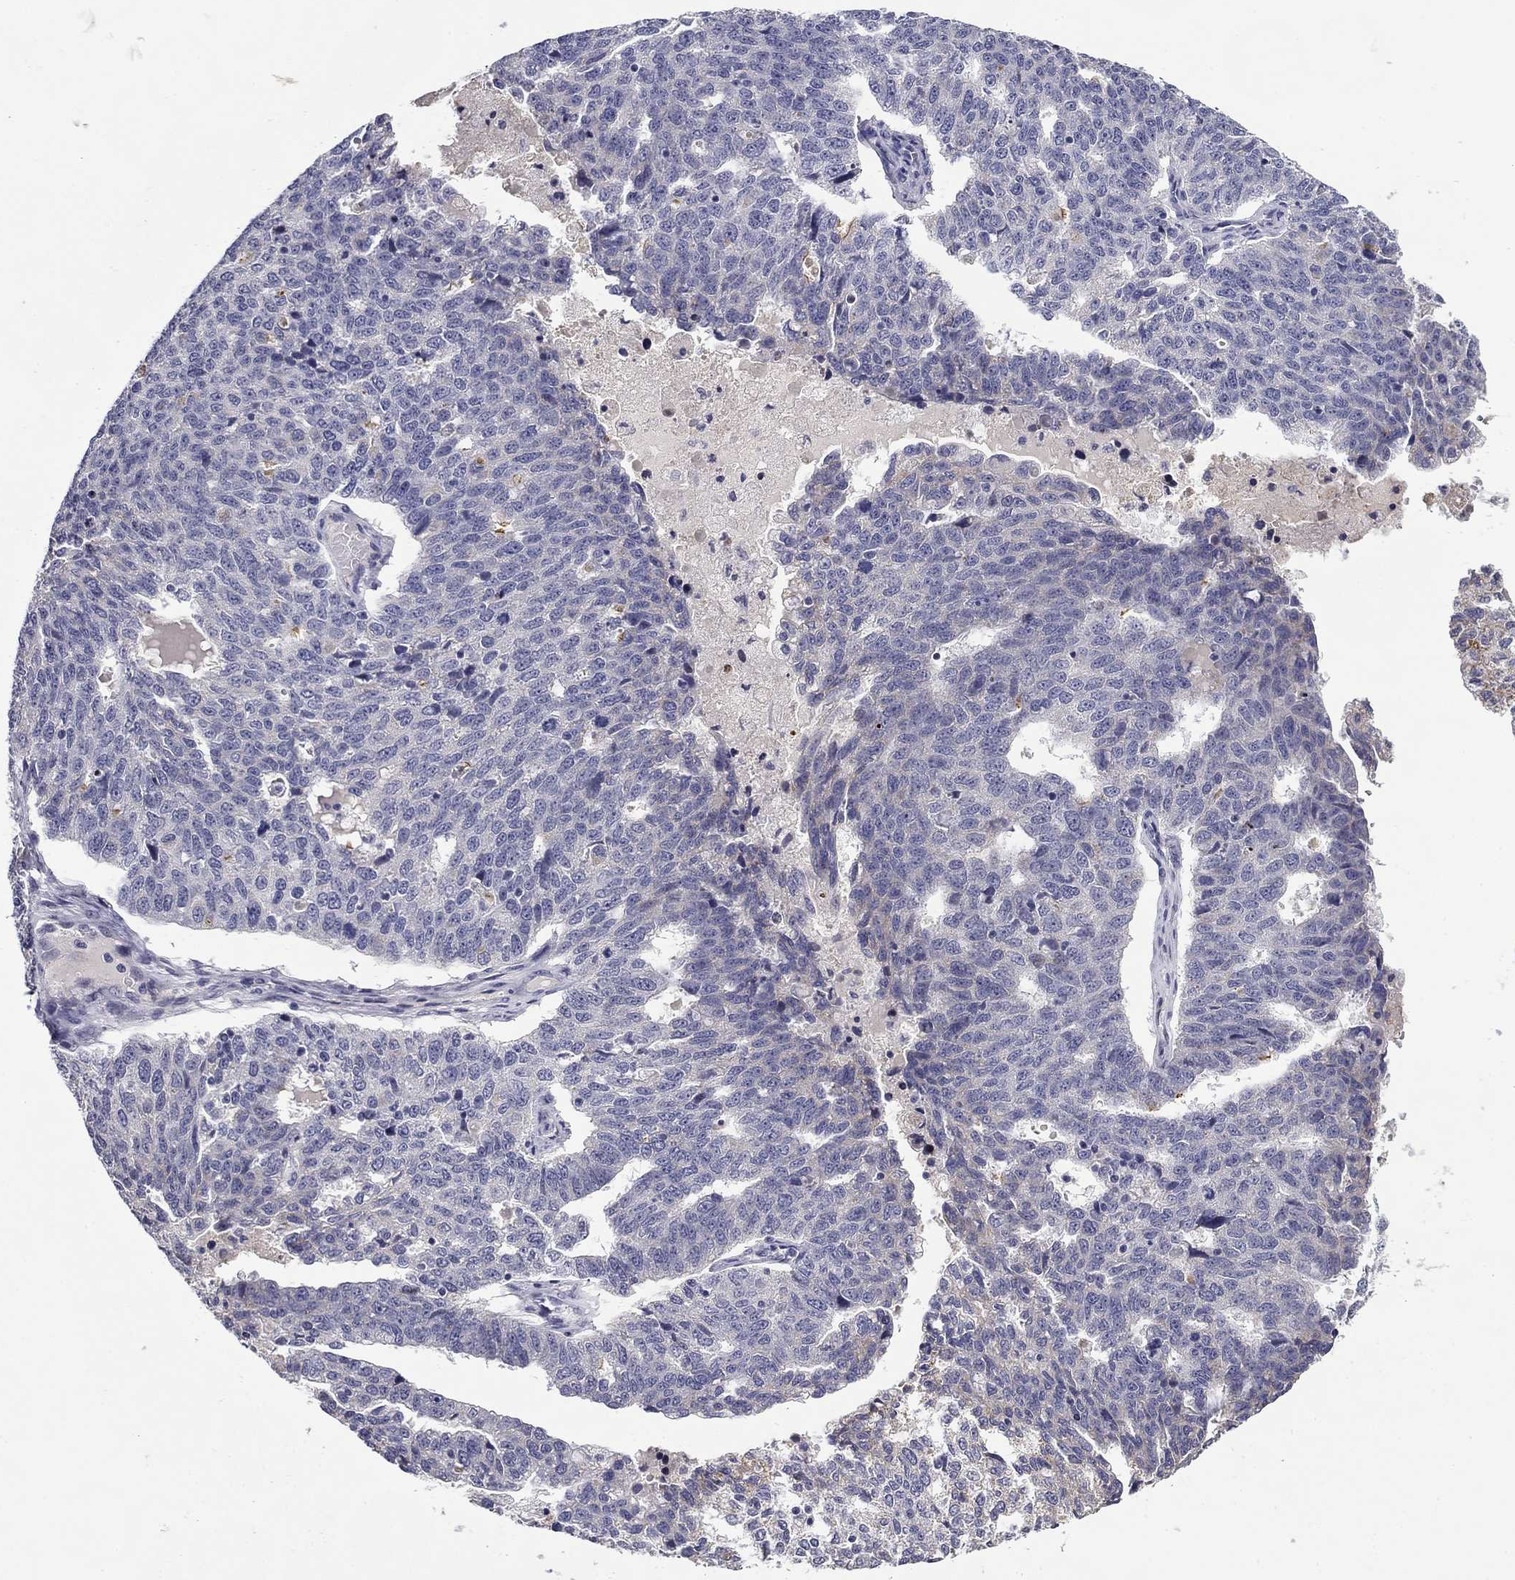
{"staining": {"intensity": "negative", "quantity": "none", "location": "none"}, "tissue": "ovarian cancer", "cell_type": "Tumor cells", "image_type": "cancer", "snomed": [{"axis": "morphology", "description": "Cystadenocarcinoma, serous, NOS"}, {"axis": "topography", "description": "Ovary"}], "caption": "Immunohistochemical staining of human ovarian serous cystadenocarcinoma displays no significant staining in tumor cells.", "gene": "SPATA7", "patient": {"sex": "female", "age": 71}}